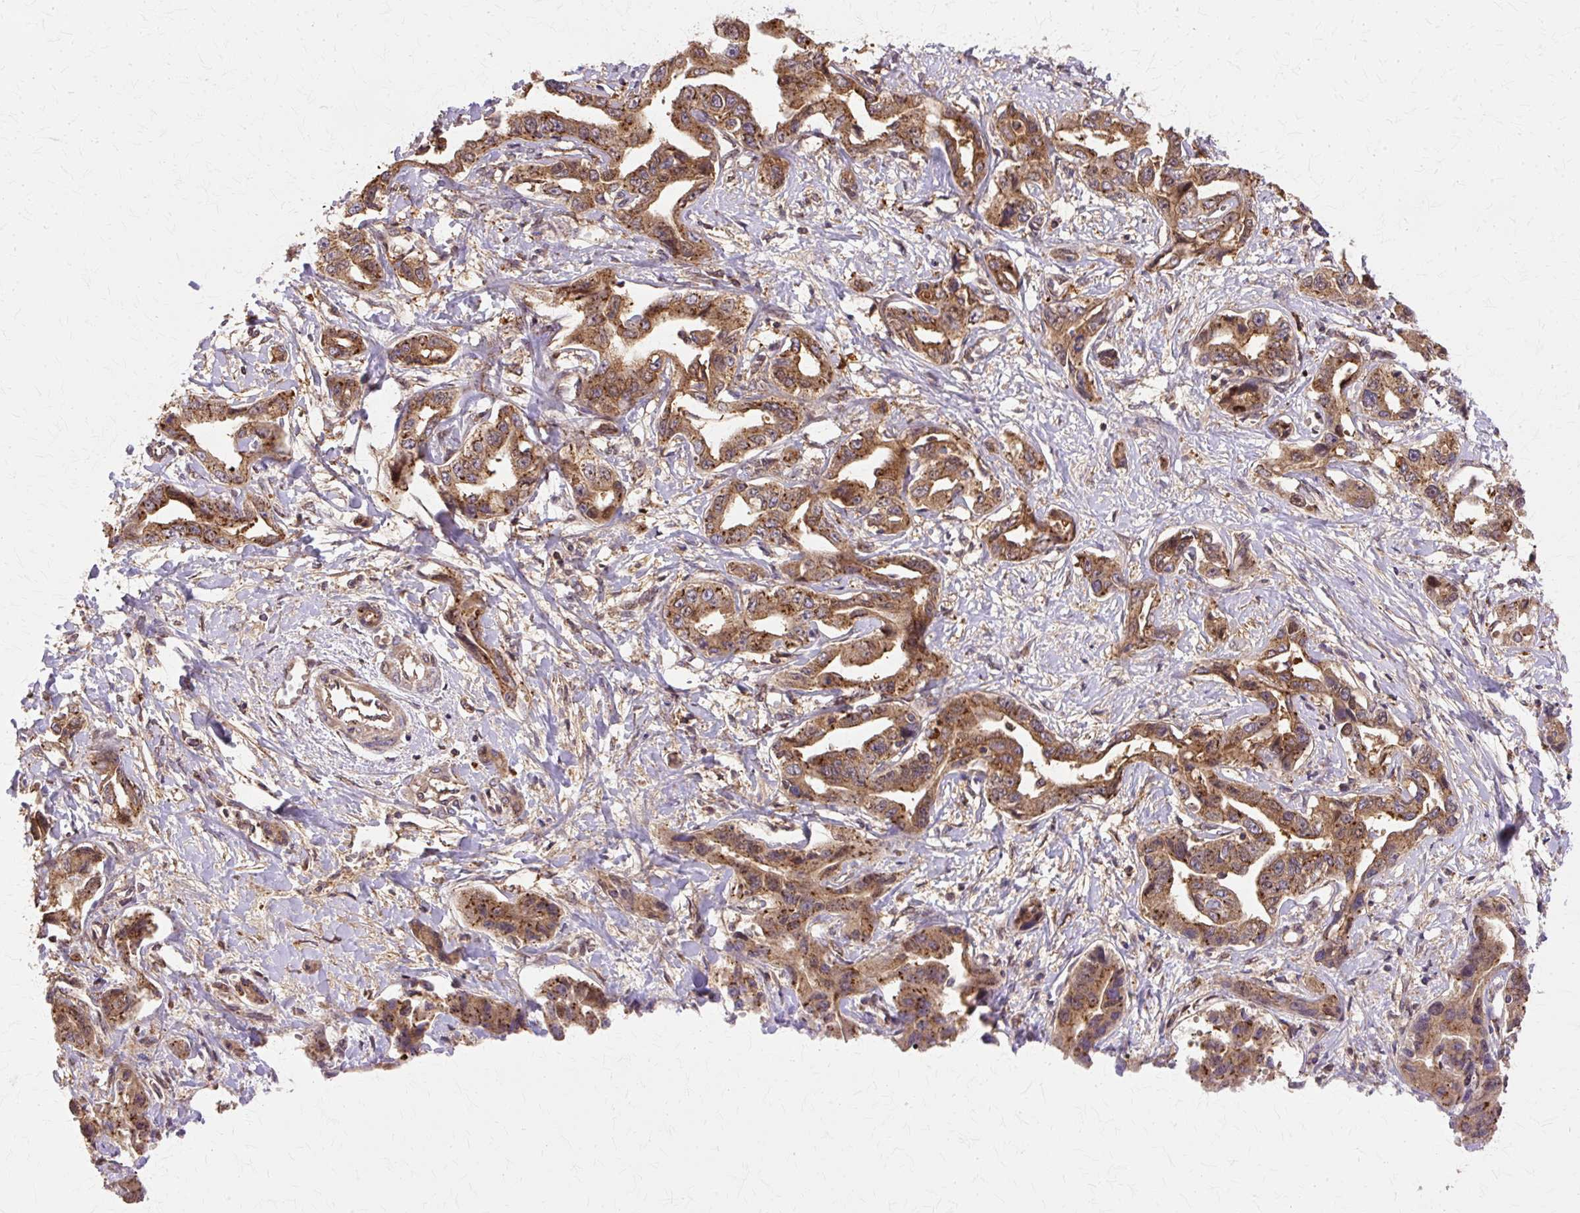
{"staining": {"intensity": "moderate", "quantity": ">75%", "location": "cytoplasmic/membranous"}, "tissue": "liver cancer", "cell_type": "Tumor cells", "image_type": "cancer", "snomed": [{"axis": "morphology", "description": "Cholangiocarcinoma"}, {"axis": "topography", "description": "Liver"}], "caption": "About >75% of tumor cells in liver cholangiocarcinoma reveal moderate cytoplasmic/membranous protein positivity as visualized by brown immunohistochemical staining.", "gene": "COPB1", "patient": {"sex": "male", "age": 59}}